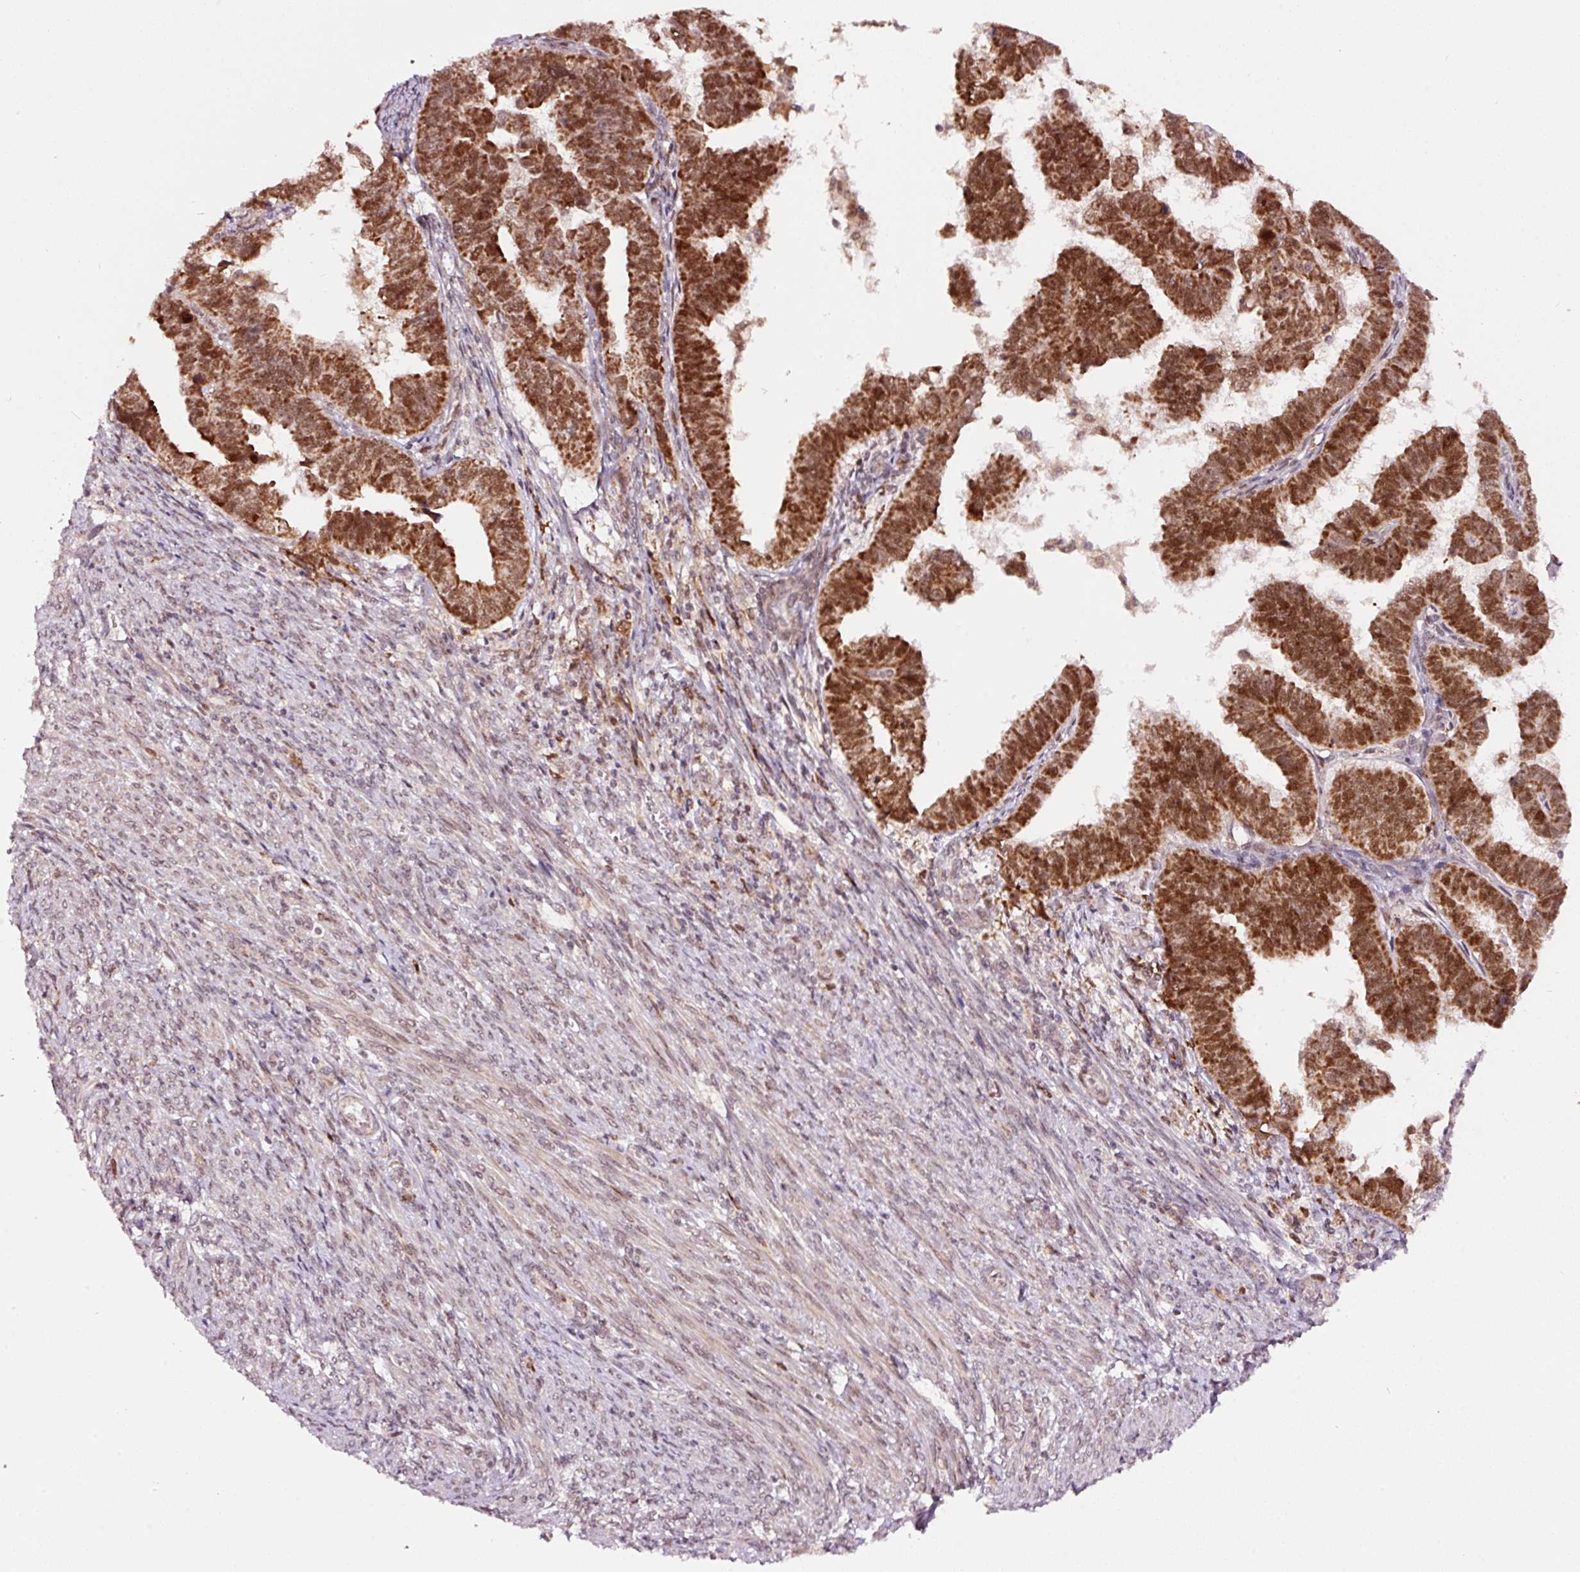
{"staining": {"intensity": "strong", "quantity": ">75%", "location": "cytoplasmic/membranous,nuclear"}, "tissue": "endometrial cancer", "cell_type": "Tumor cells", "image_type": "cancer", "snomed": [{"axis": "morphology", "description": "Adenocarcinoma, NOS"}, {"axis": "topography", "description": "Endometrium"}], "caption": "Protein expression analysis of human endometrial cancer reveals strong cytoplasmic/membranous and nuclear positivity in about >75% of tumor cells. The staining is performed using DAB brown chromogen to label protein expression. The nuclei are counter-stained blue using hematoxylin.", "gene": "RFC4", "patient": {"sex": "female", "age": 75}}